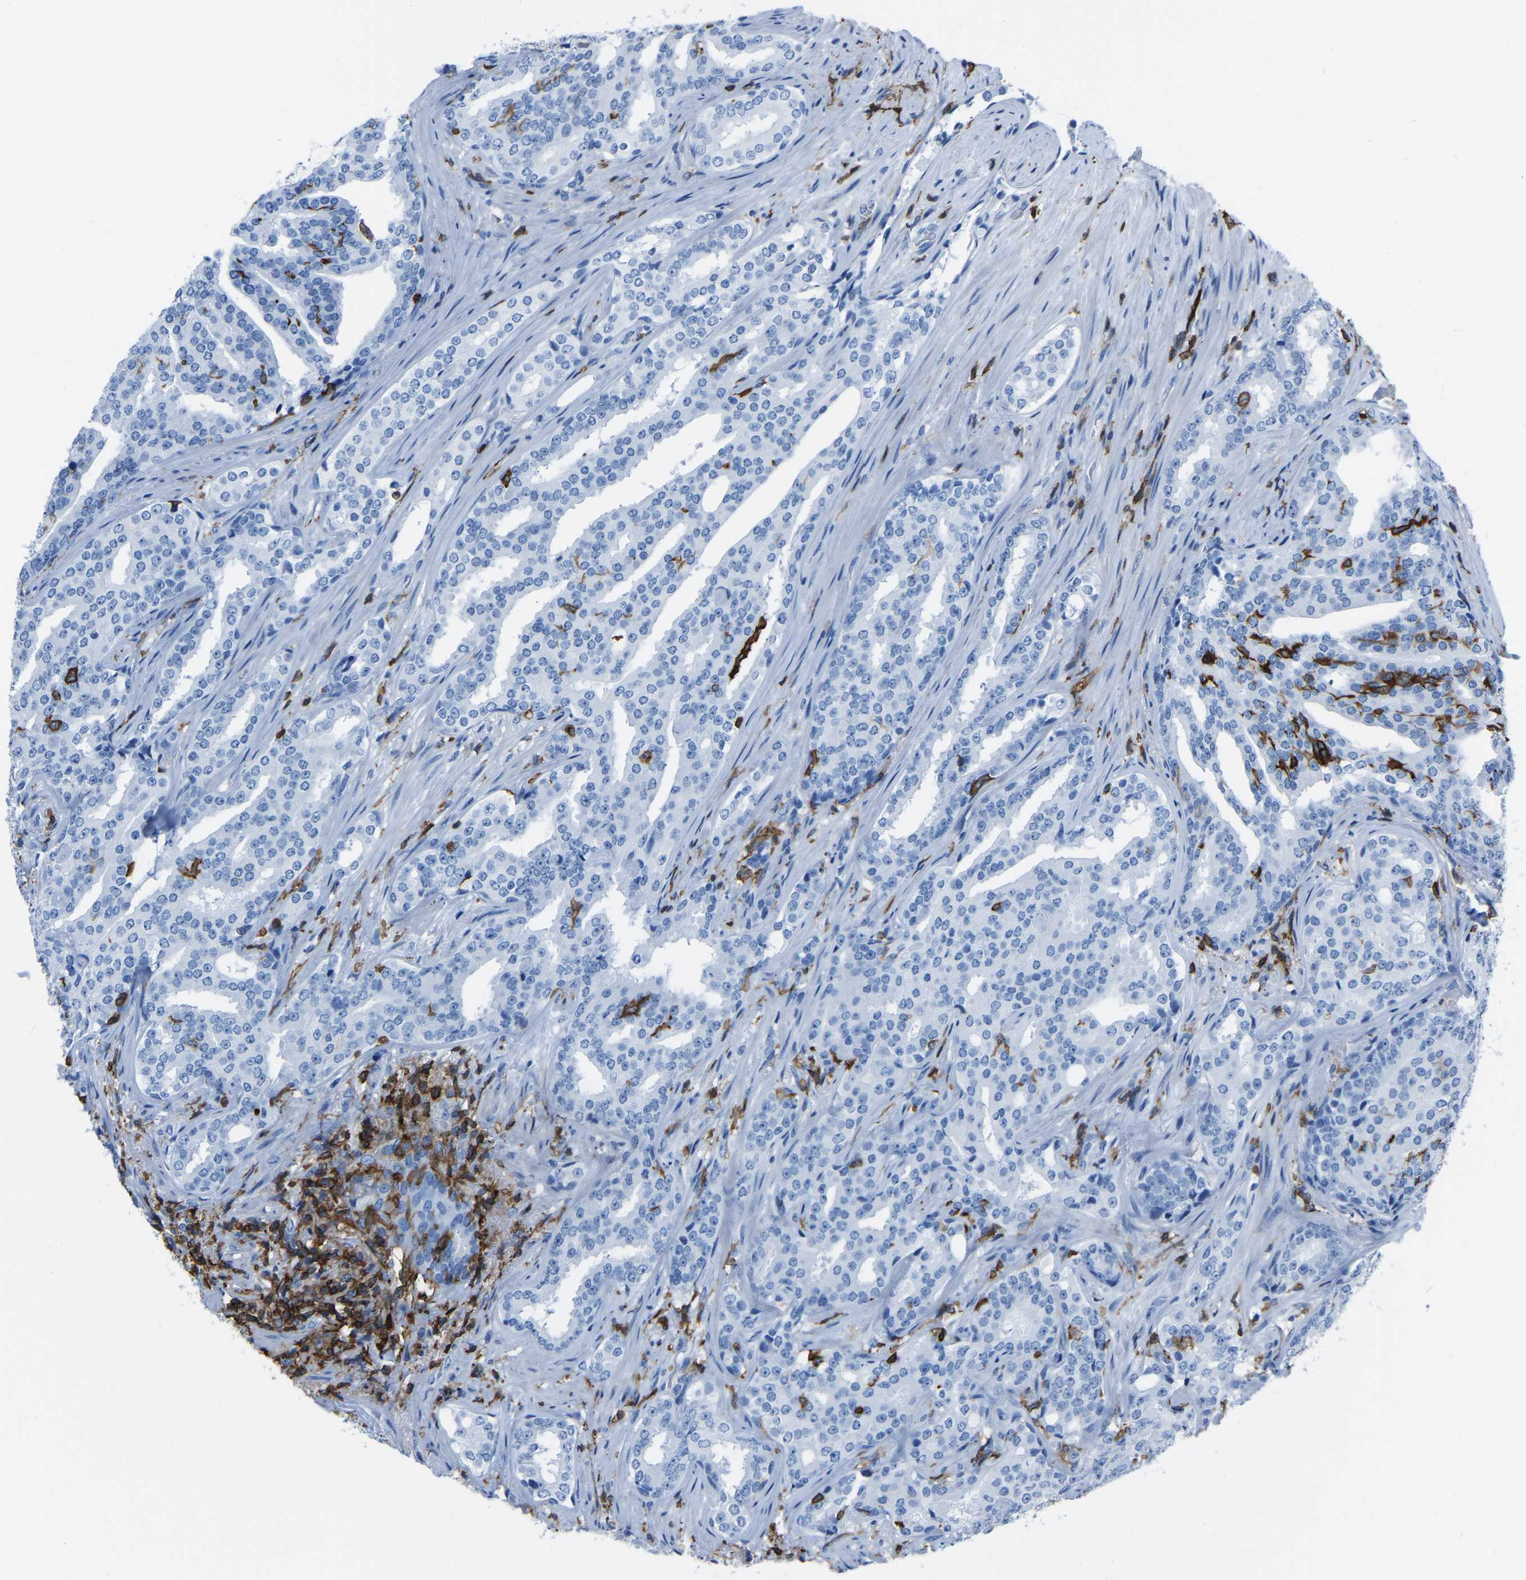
{"staining": {"intensity": "negative", "quantity": "none", "location": "none"}, "tissue": "prostate cancer", "cell_type": "Tumor cells", "image_type": "cancer", "snomed": [{"axis": "morphology", "description": "Adenocarcinoma, High grade"}, {"axis": "topography", "description": "Prostate"}], "caption": "IHC image of neoplastic tissue: human prostate cancer (high-grade adenocarcinoma) stained with DAB reveals no significant protein positivity in tumor cells.", "gene": "LSP1", "patient": {"sex": "male", "age": 71}}